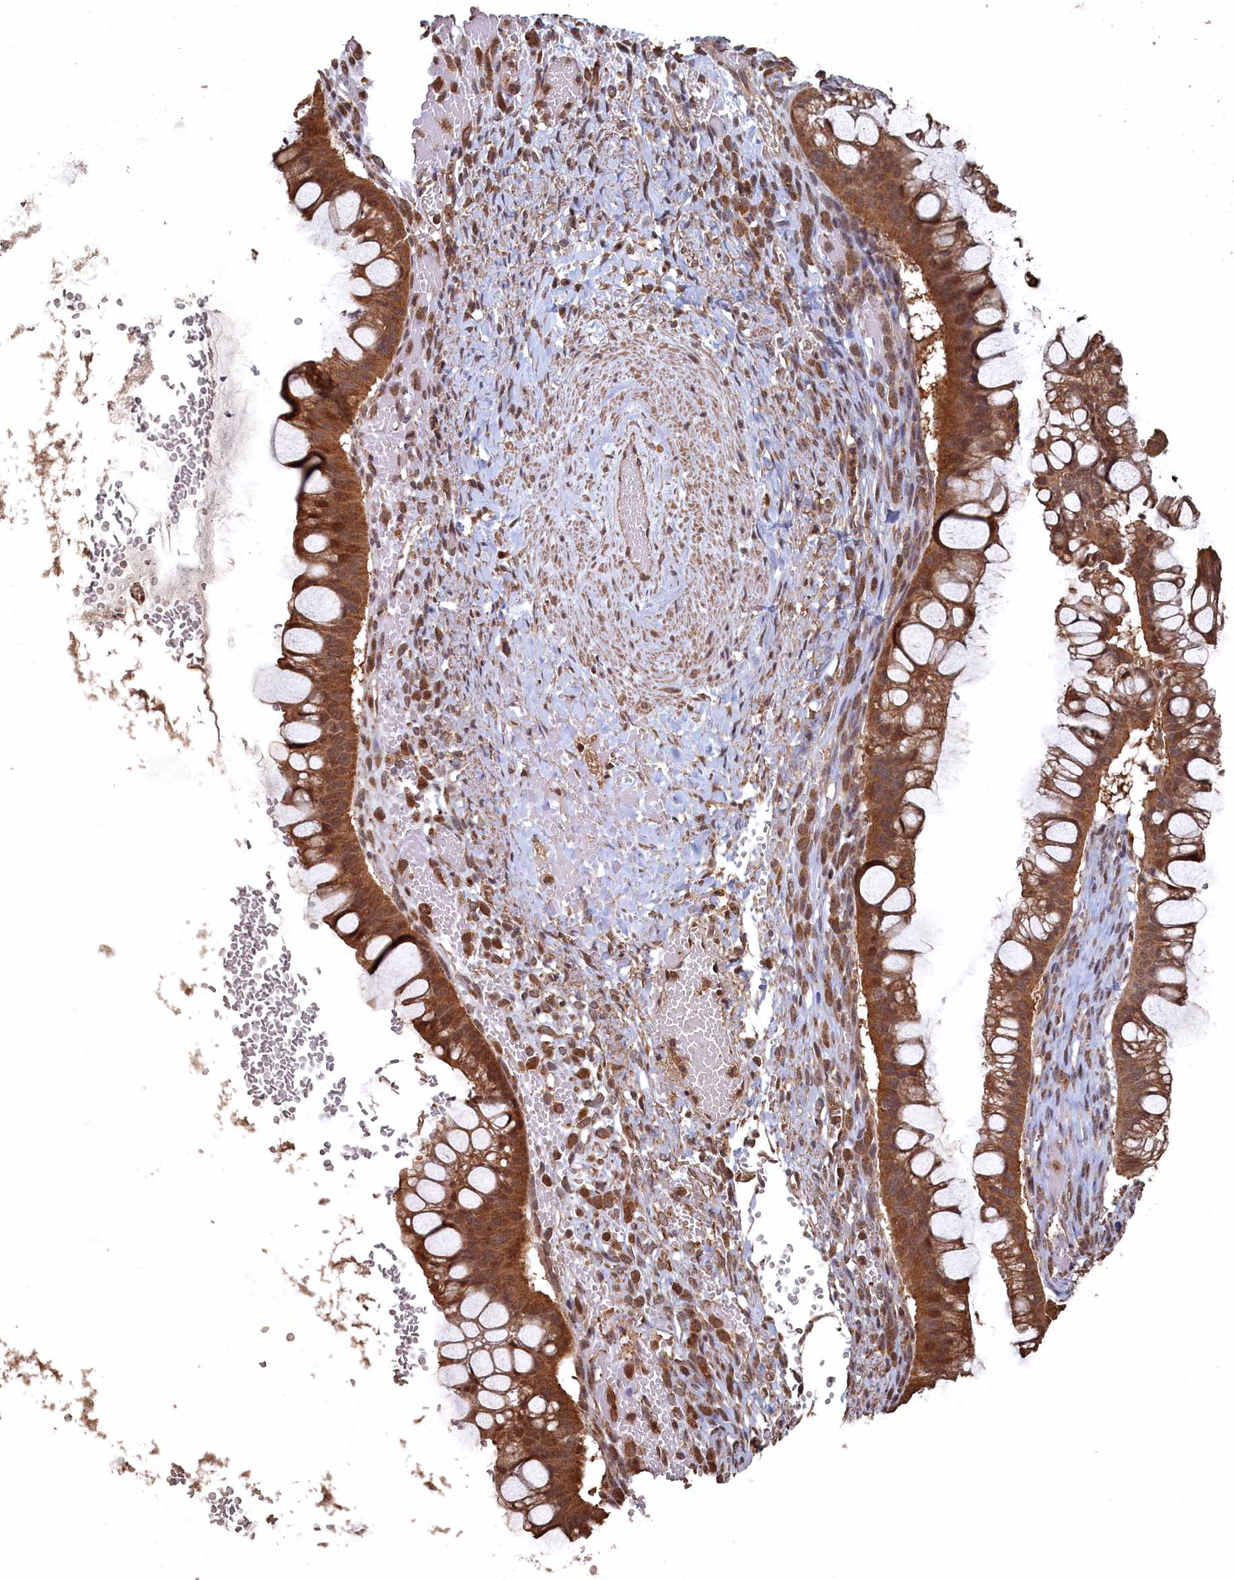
{"staining": {"intensity": "moderate", "quantity": ">75%", "location": "cytoplasmic/membranous"}, "tissue": "ovarian cancer", "cell_type": "Tumor cells", "image_type": "cancer", "snomed": [{"axis": "morphology", "description": "Cystadenocarcinoma, mucinous, NOS"}, {"axis": "topography", "description": "Ovary"}], "caption": "Immunohistochemistry (IHC) (DAB (3,3'-diaminobenzidine)) staining of human ovarian cancer (mucinous cystadenocarcinoma) reveals moderate cytoplasmic/membranous protein staining in approximately >75% of tumor cells.", "gene": "PIGN", "patient": {"sex": "female", "age": 73}}